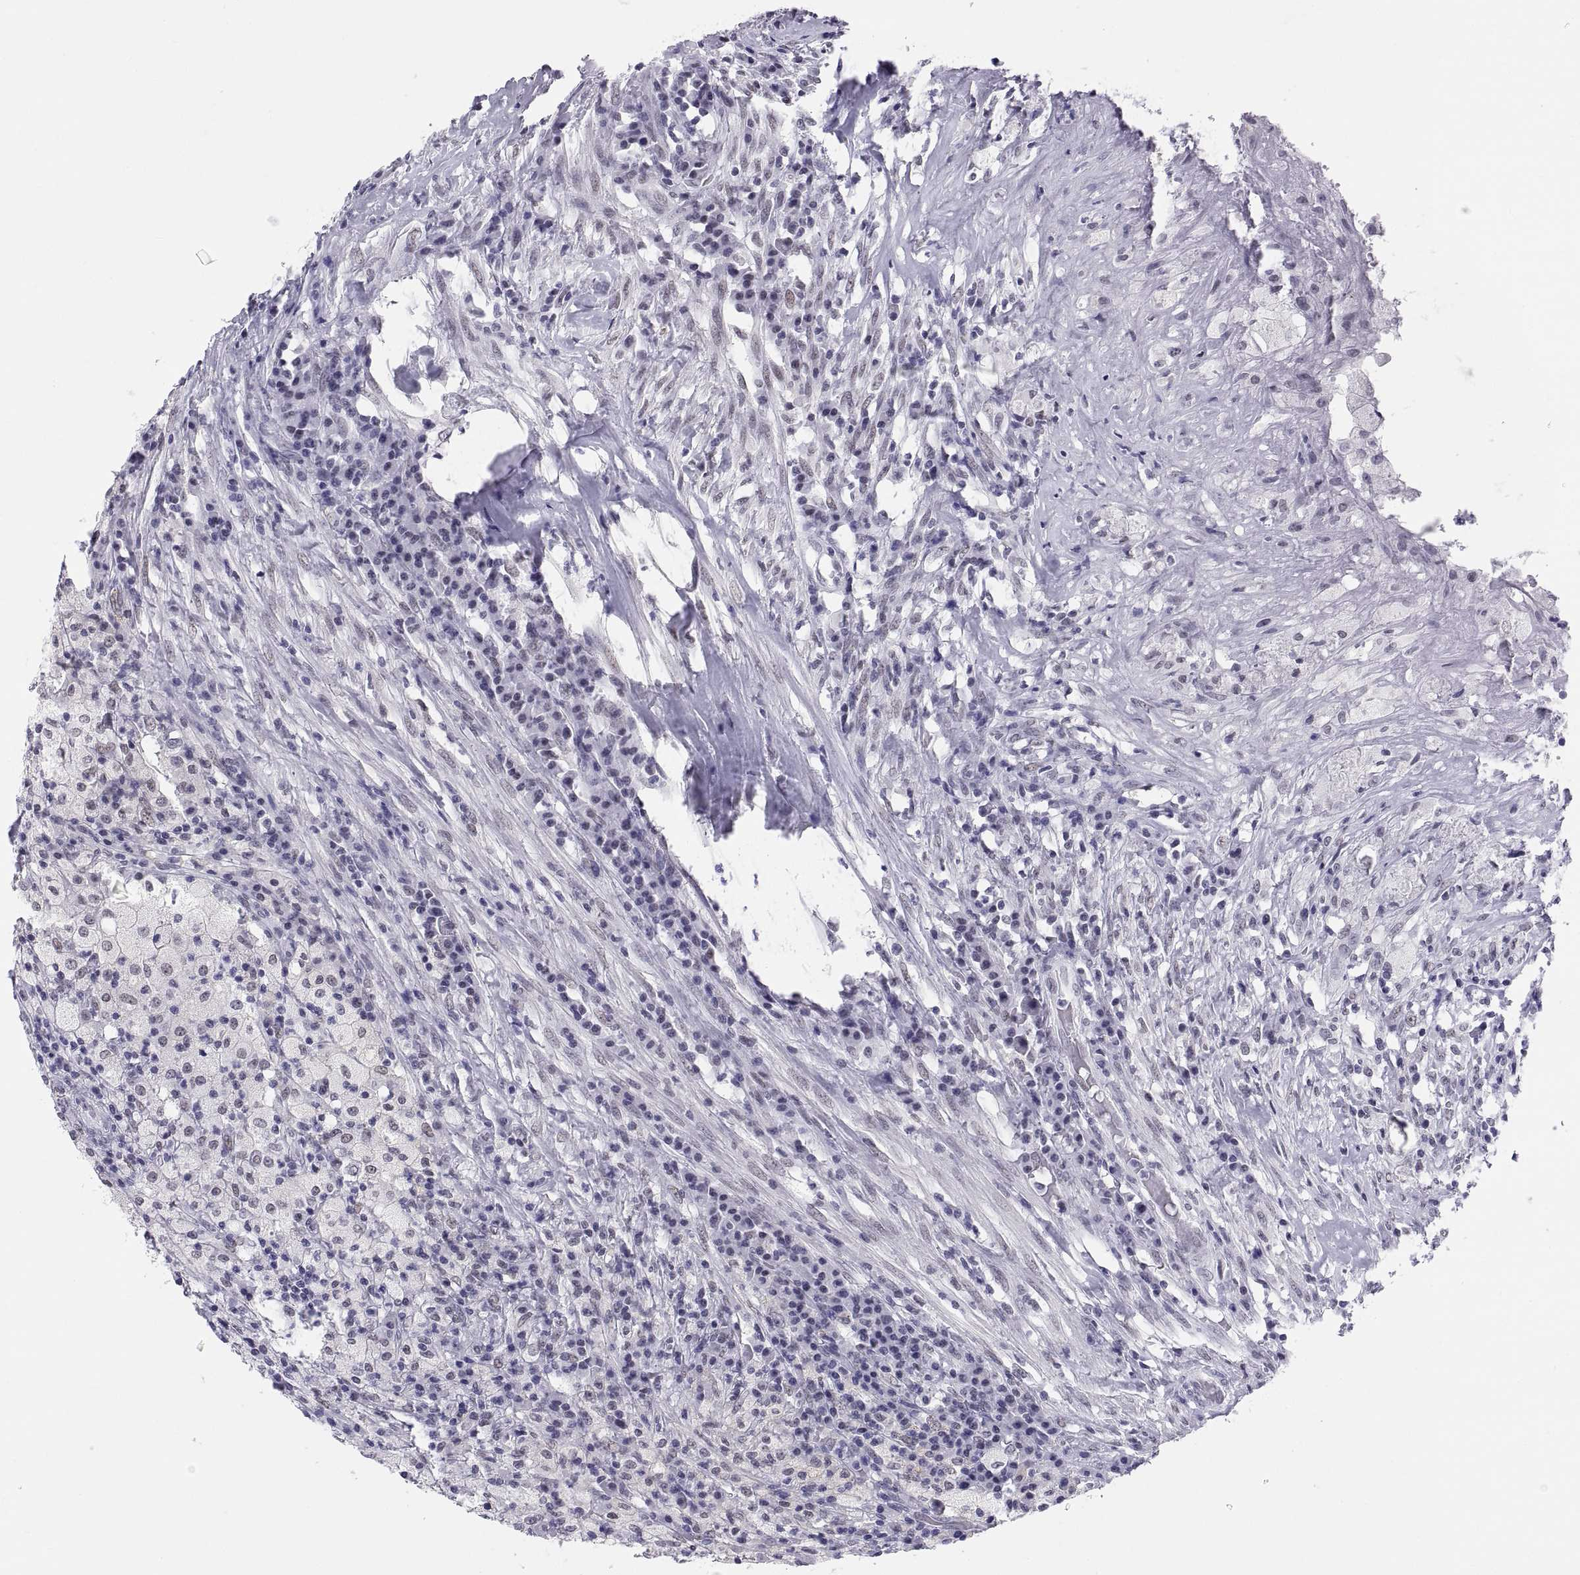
{"staining": {"intensity": "negative", "quantity": "none", "location": "none"}, "tissue": "testis cancer", "cell_type": "Tumor cells", "image_type": "cancer", "snomed": [{"axis": "morphology", "description": "Necrosis, NOS"}, {"axis": "morphology", "description": "Carcinoma, Embryonal, NOS"}, {"axis": "topography", "description": "Testis"}], "caption": "DAB immunohistochemical staining of testis embryonal carcinoma reveals no significant staining in tumor cells.", "gene": "NEUROD6", "patient": {"sex": "male", "age": 19}}